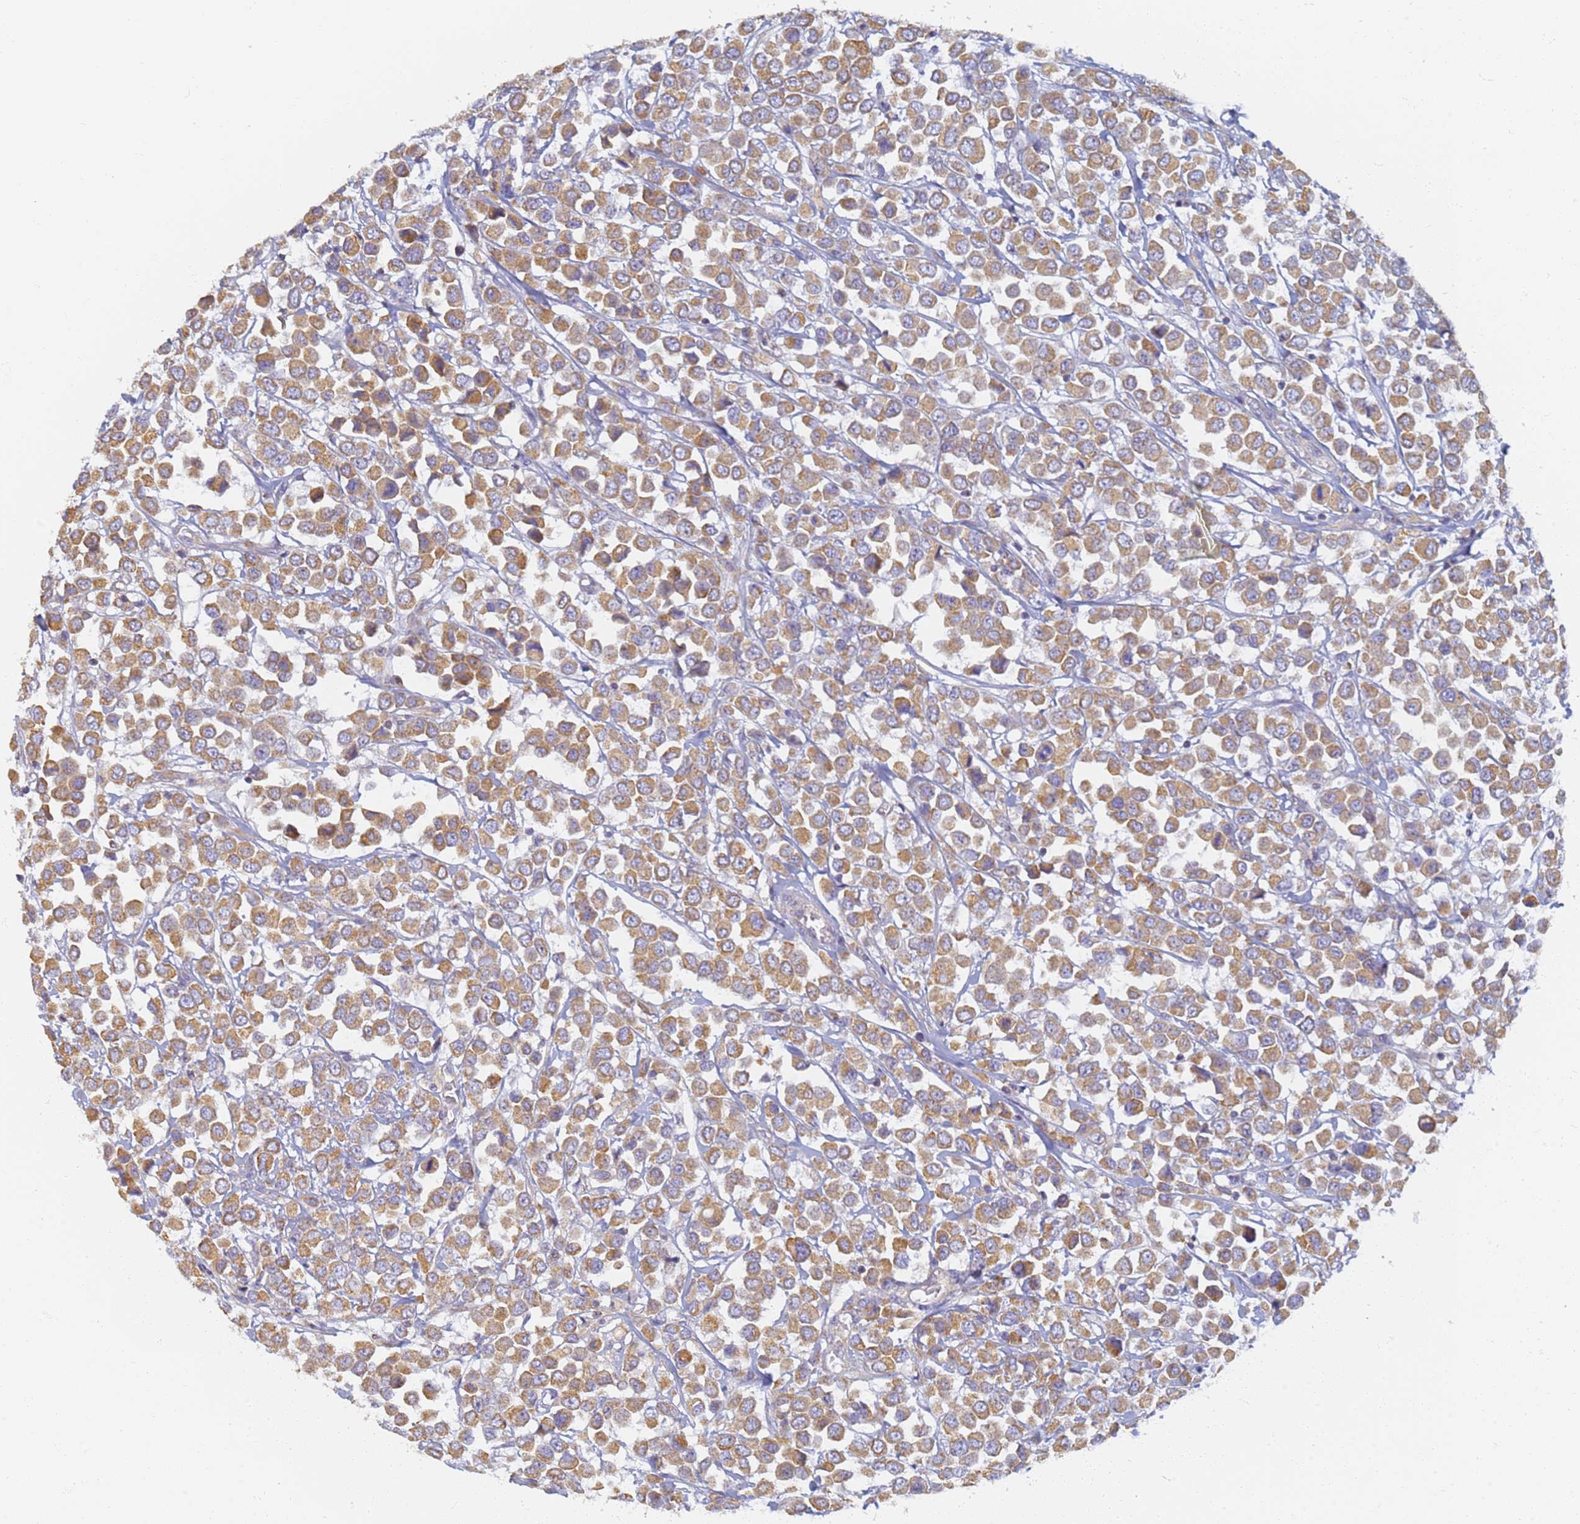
{"staining": {"intensity": "moderate", "quantity": ">75%", "location": "cytoplasmic/membranous"}, "tissue": "breast cancer", "cell_type": "Tumor cells", "image_type": "cancer", "snomed": [{"axis": "morphology", "description": "Duct carcinoma"}, {"axis": "topography", "description": "Breast"}], "caption": "The image shows staining of breast cancer (intraductal carcinoma), revealing moderate cytoplasmic/membranous protein positivity (brown color) within tumor cells.", "gene": "UTP23", "patient": {"sex": "female", "age": 61}}